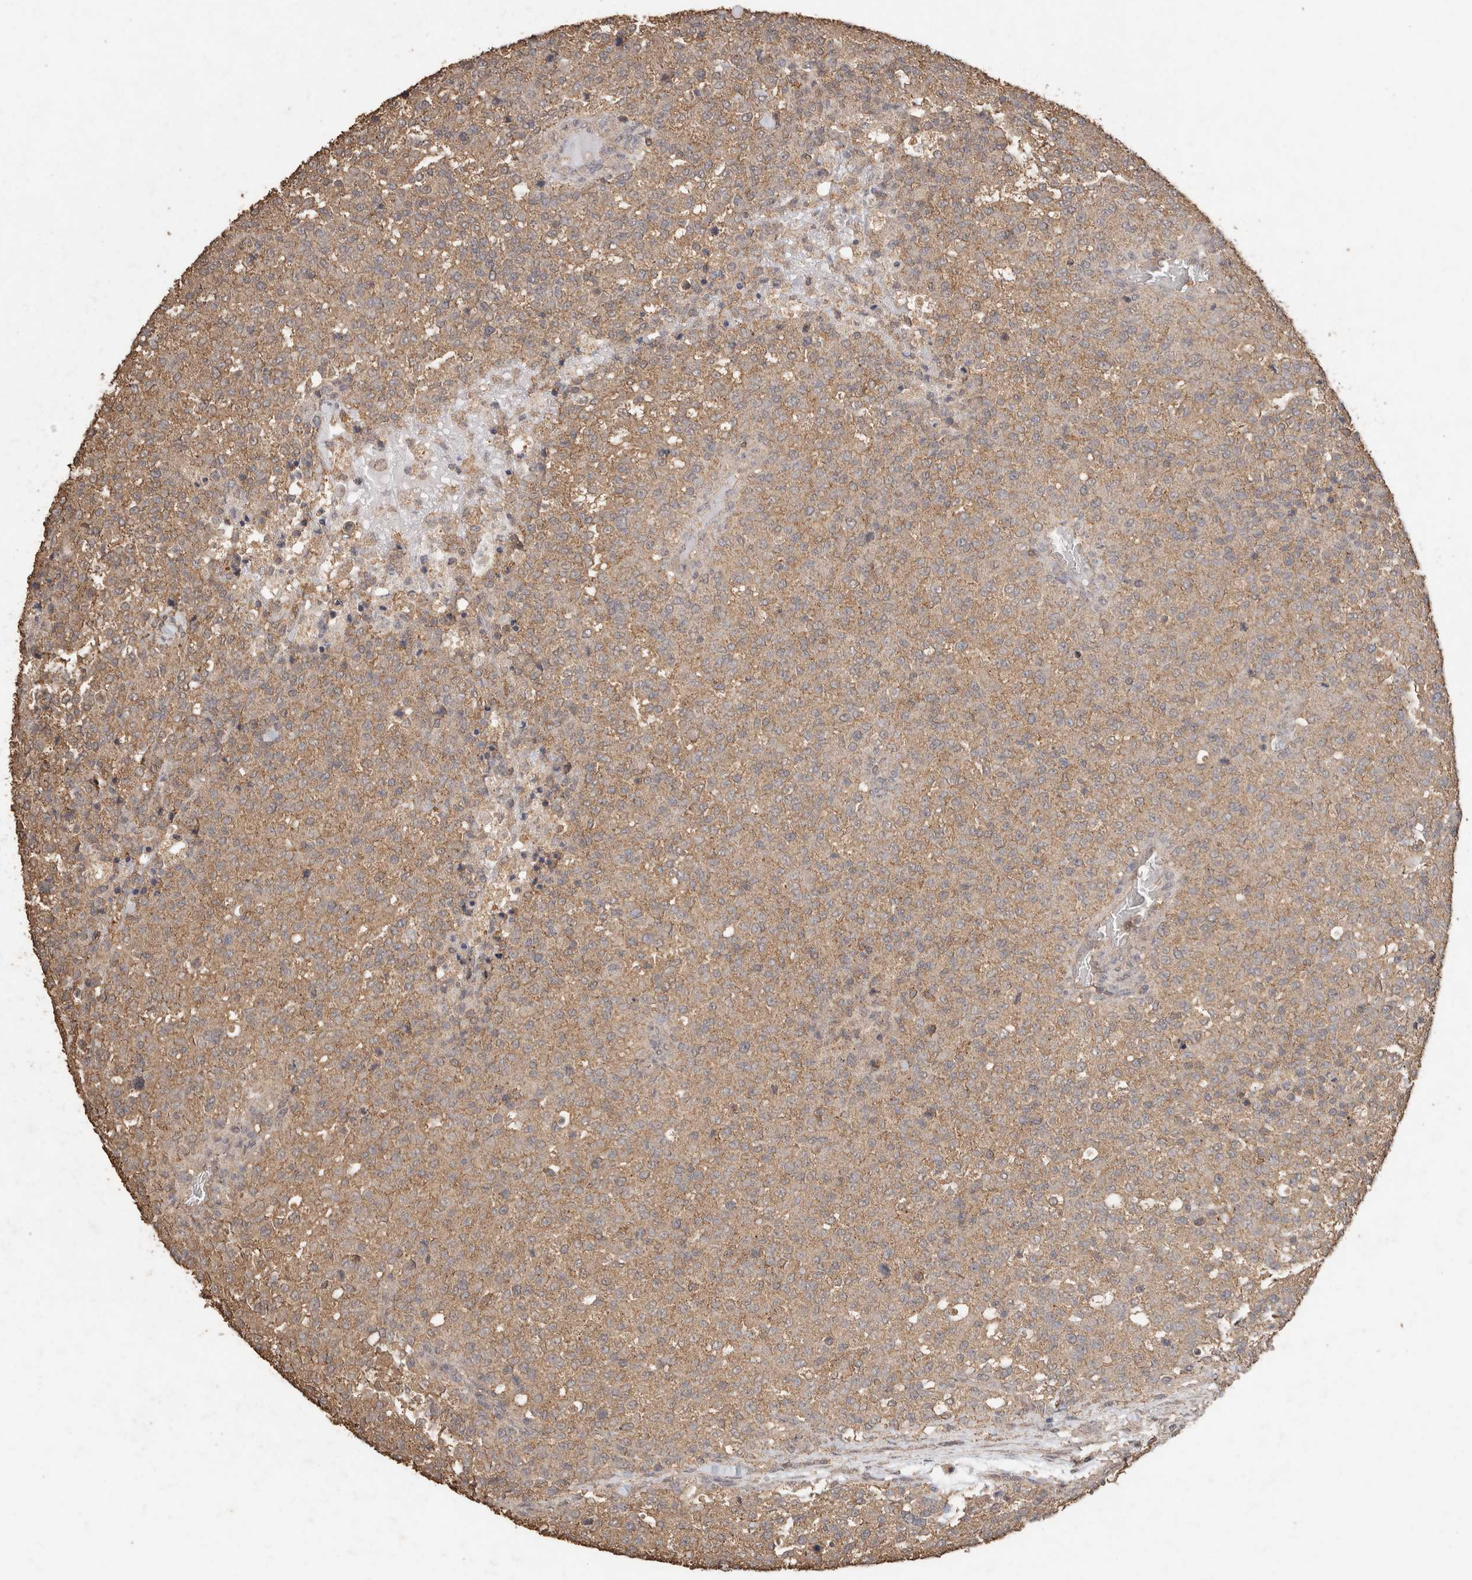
{"staining": {"intensity": "weak", "quantity": ">75%", "location": "cytoplasmic/membranous"}, "tissue": "testis cancer", "cell_type": "Tumor cells", "image_type": "cancer", "snomed": [{"axis": "morphology", "description": "Seminoma, NOS"}, {"axis": "topography", "description": "Testis"}], "caption": "Weak cytoplasmic/membranous expression for a protein is appreciated in approximately >75% of tumor cells of testis seminoma using immunohistochemistry.", "gene": "CX3CL1", "patient": {"sex": "male", "age": 59}}